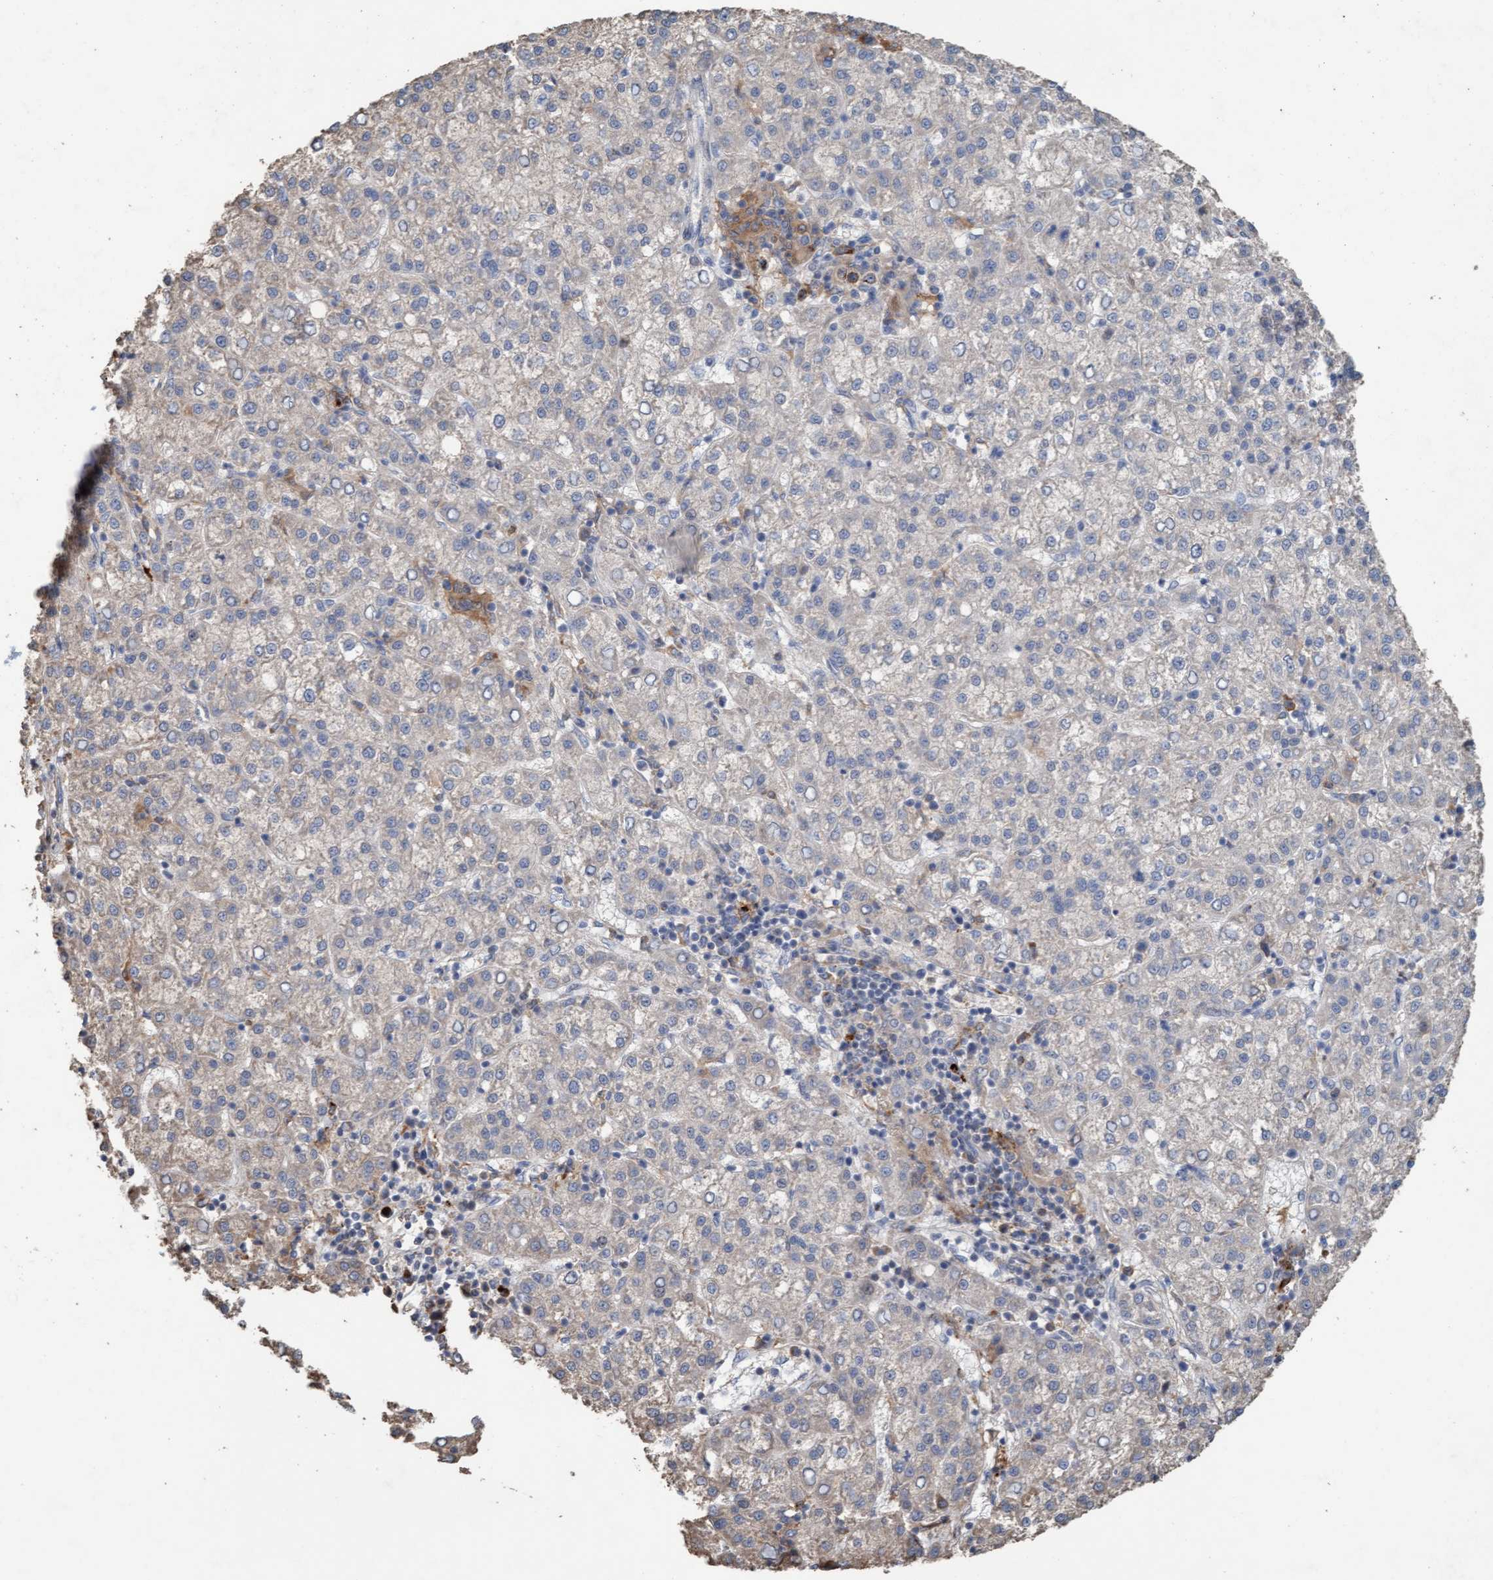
{"staining": {"intensity": "negative", "quantity": "none", "location": "none"}, "tissue": "liver cancer", "cell_type": "Tumor cells", "image_type": "cancer", "snomed": [{"axis": "morphology", "description": "Carcinoma, Hepatocellular, NOS"}, {"axis": "topography", "description": "Liver"}], "caption": "A micrograph of liver cancer stained for a protein reveals no brown staining in tumor cells.", "gene": "LONRF1", "patient": {"sex": "female", "age": 58}}